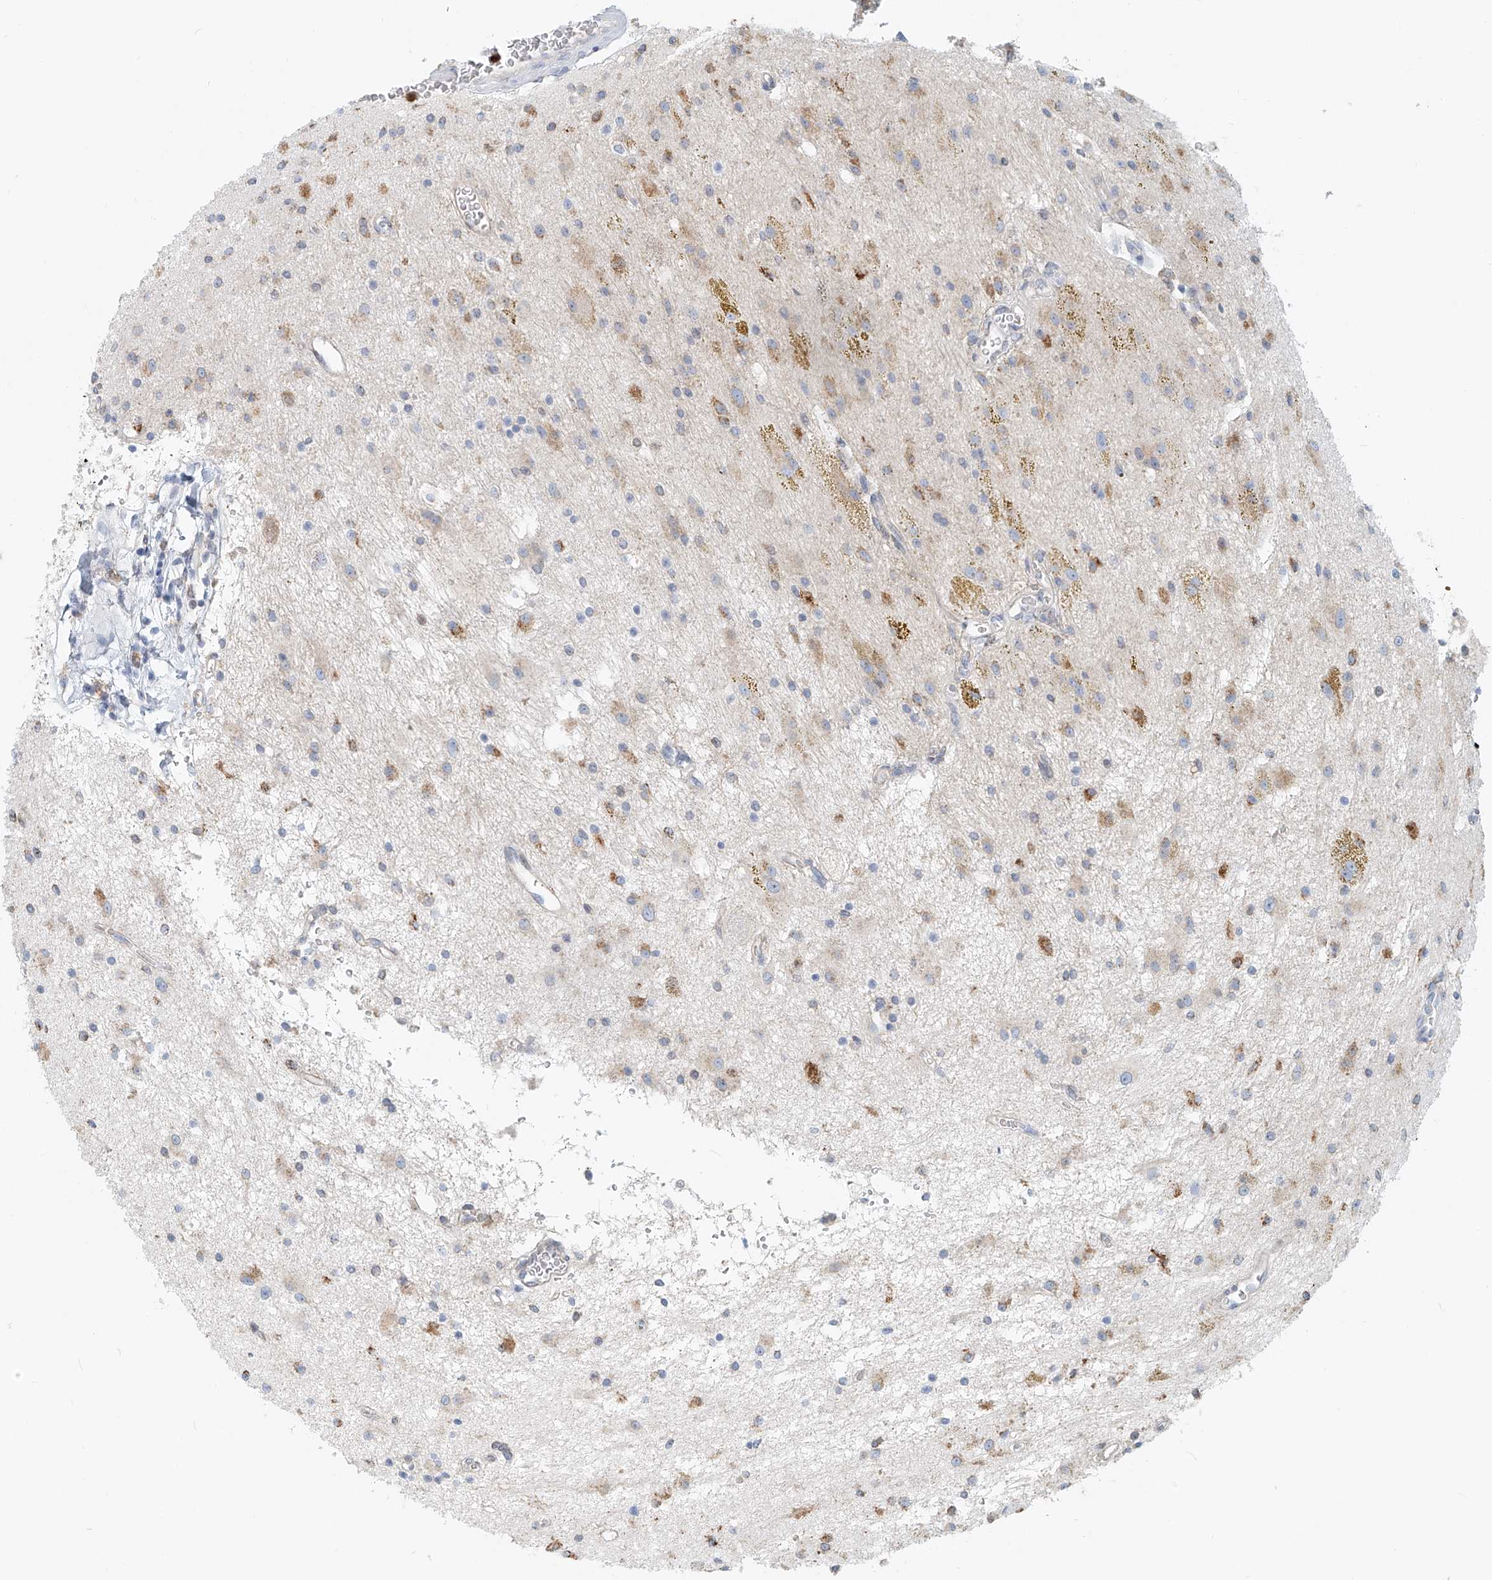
{"staining": {"intensity": "moderate", "quantity": "25%-75%", "location": "cytoplasmic/membranous"}, "tissue": "glioma", "cell_type": "Tumor cells", "image_type": "cancer", "snomed": [{"axis": "morphology", "description": "Glioma, malignant, High grade"}, {"axis": "topography", "description": "Brain"}], "caption": "Moderate cytoplasmic/membranous protein expression is identified in approximately 25%-75% of tumor cells in glioma.", "gene": "PTPRA", "patient": {"sex": "male", "age": 34}}